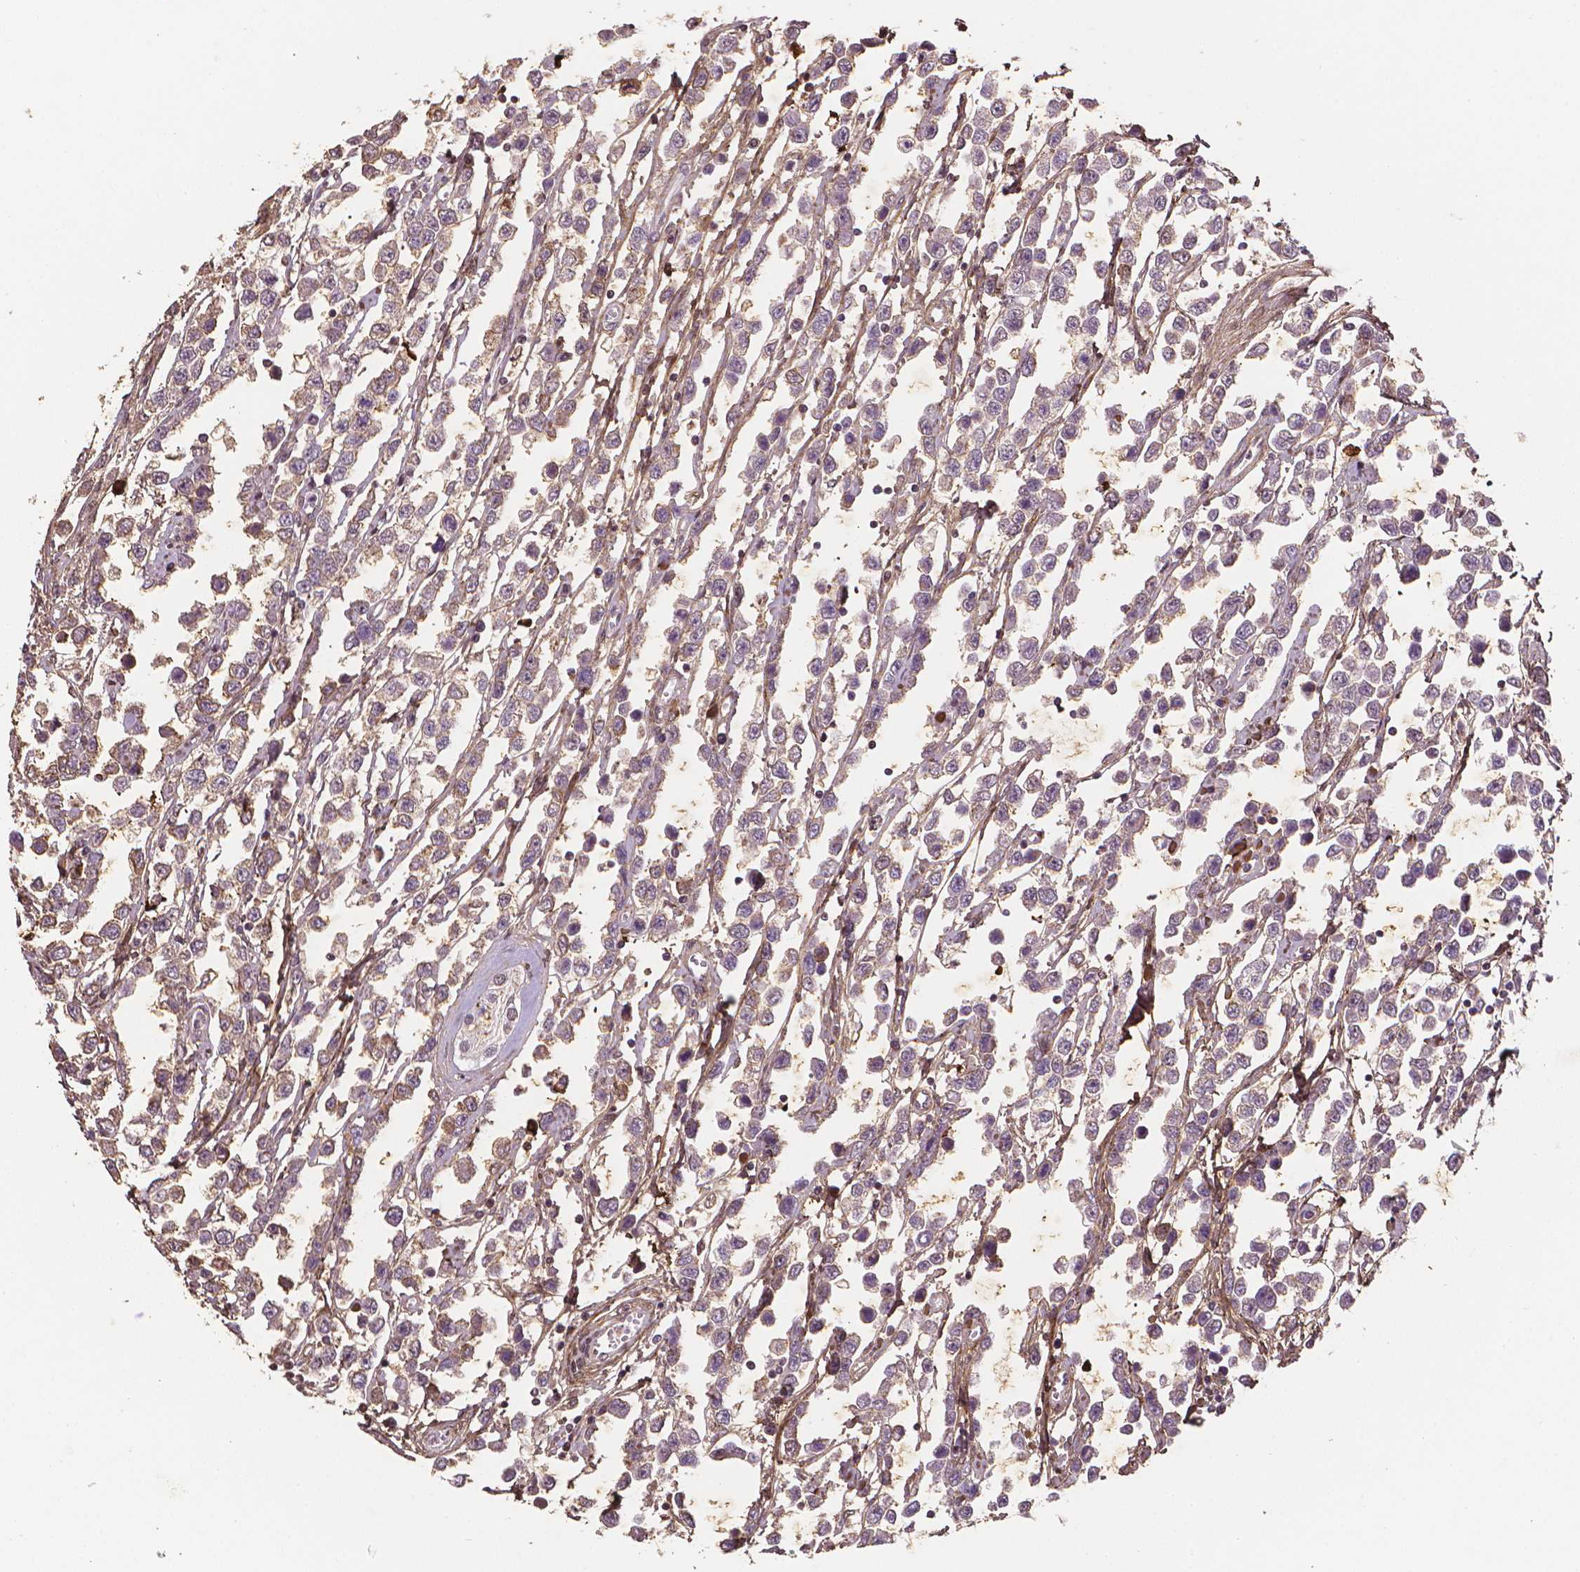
{"staining": {"intensity": "negative", "quantity": "none", "location": "none"}, "tissue": "testis cancer", "cell_type": "Tumor cells", "image_type": "cancer", "snomed": [{"axis": "morphology", "description": "Seminoma, NOS"}, {"axis": "topography", "description": "Testis"}], "caption": "A high-resolution photomicrograph shows immunohistochemistry (IHC) staining of seminoma (testis), which displays no significant positivity in tumor cells.", "gene": "DCN", "patient": {"sex": "male", "age": 34}}